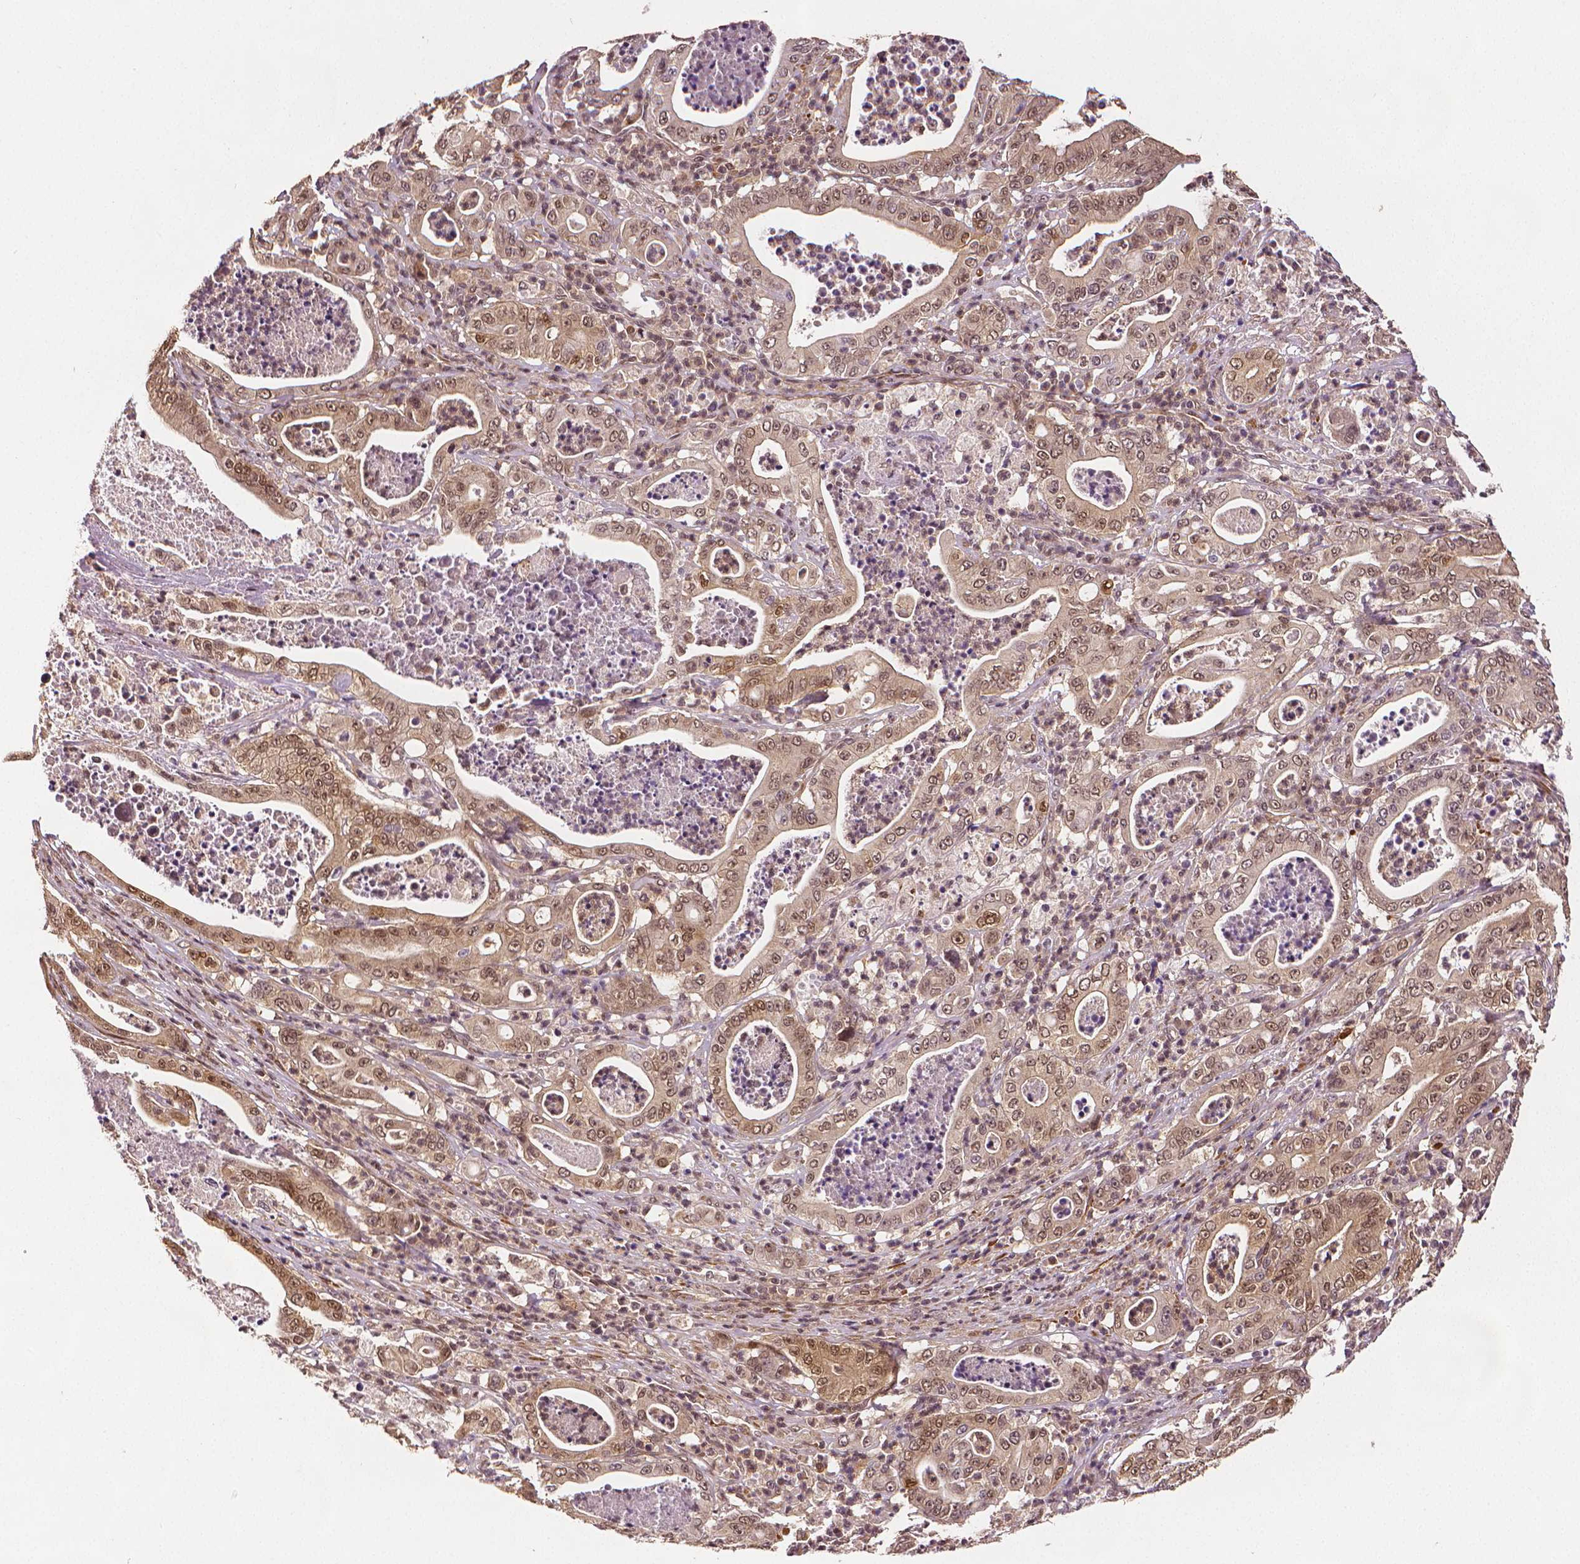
{"staining": {"intensity": "moderate", "quantity": ">75%", "location": "nuclear"}, "tissue": "pancreatic cancer", "cell_type": "Tumor cells", "image_type": "cancer", "snomed": [{"axis": "morphology", "description": "Adenocarcinoma, NOS"}, {"axis": "topography", "description": "Pancreas"}], "caption": "This is an image of IHC staining of adenocarcinoma (pancreatic), which shows moderate staining in the nuclear of tumor cells.", "gene": "STAT3", "patient": {"sex": "male", "age": 71}}